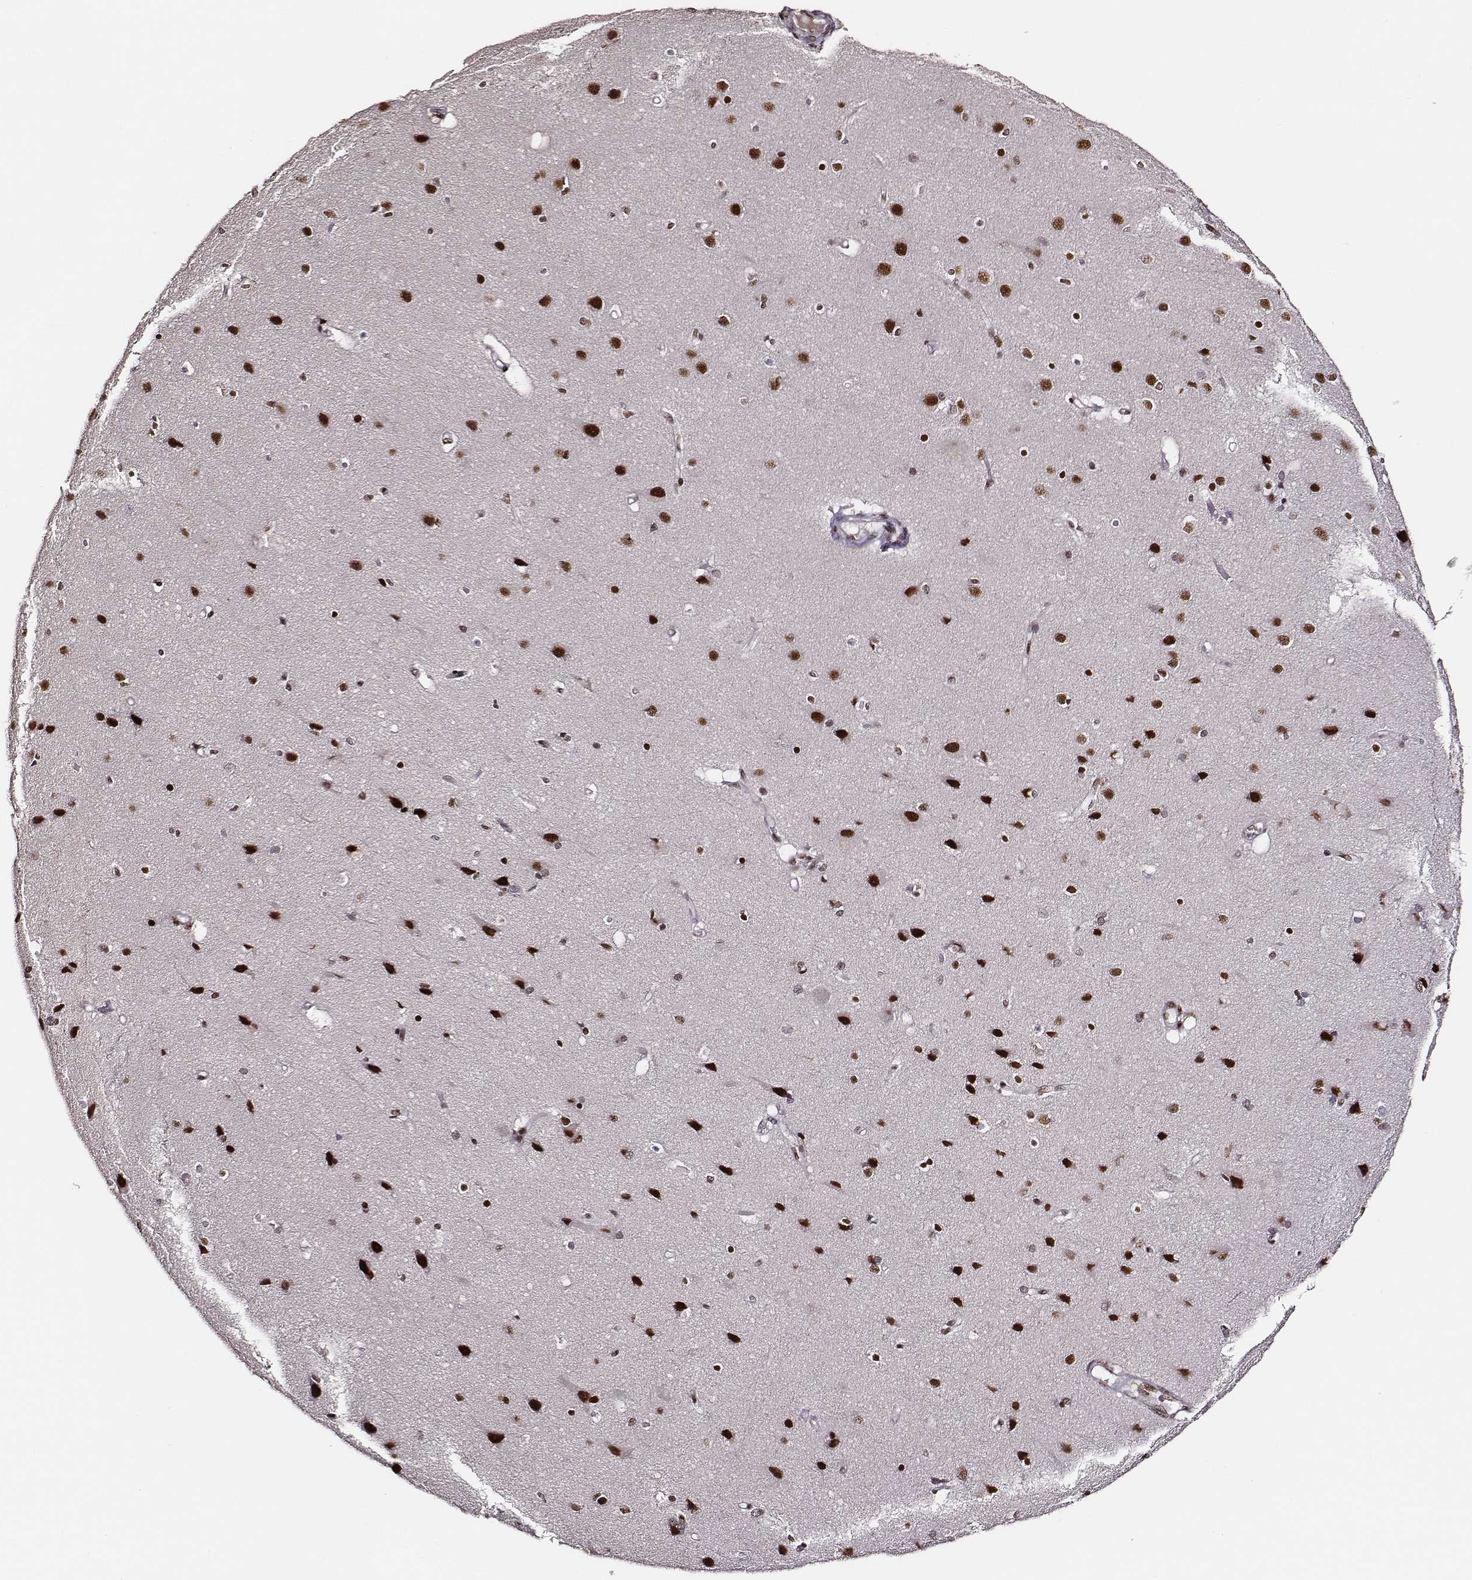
{"staining": {"intensity": "strong", "quantity": ">75%", "location": "nuclear"}, "tissue": "cerebral cortex", "cell_type": "Endothelial cells", "image_type": "normal", "snomed": [{"axis": "morphology", "description": "Normal tissue, NOS"}, {"axis": "topography", "description": "Cerebral cortex"}], "caption": "A histopathology image of human cerebral cortex stained for a protein demonstrates strong nuclear brown staining in endothelial cells. (DAB (3,3'-diaminobenzidine) IHC, brown staining for protein, blue staining for nuclei).", "gene": "PPARA", "patient": {"sex": "male", "age": 37}}